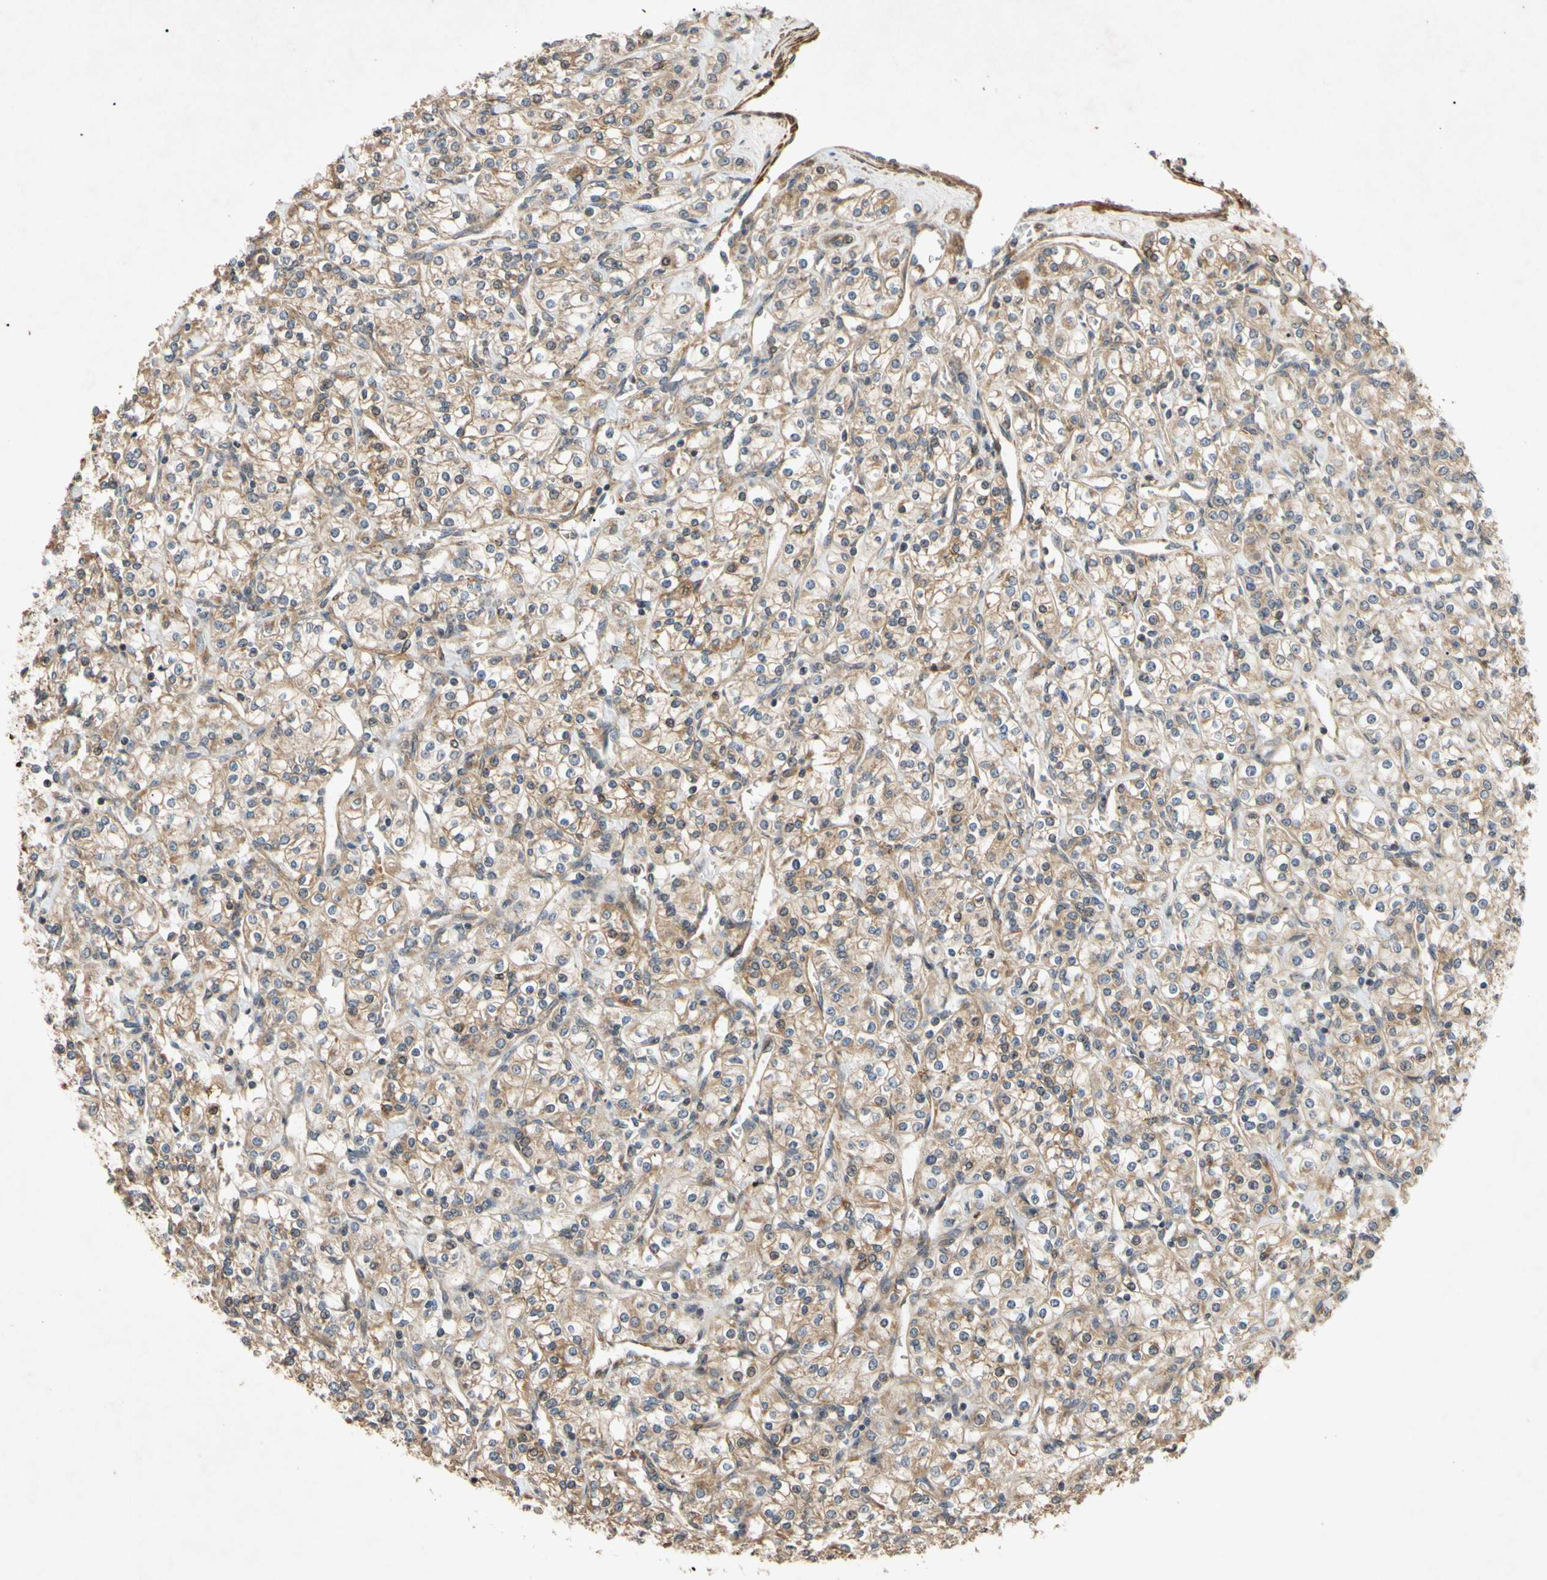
{"staining": {"intensity": "moderate", "quantity": ">75%", "location": "cytoplasmic/membranous"}, "tissue": "renal cancer", "cell_type": "Tumor cells", "image_type": "cancer", "snomed": [{"axis": "morphology", "description": "Adenocarcinoma, NOS"}, {"axis": "topography", "description": "Kidney"}], "caption": "Human renal cancer stained with a brown dye shows moderate cytoplasmic/membranous positive positivity in about >75% of tumor cells.", "gene": "PARD6A", "patient": {"sex": "male", "age": 77}}